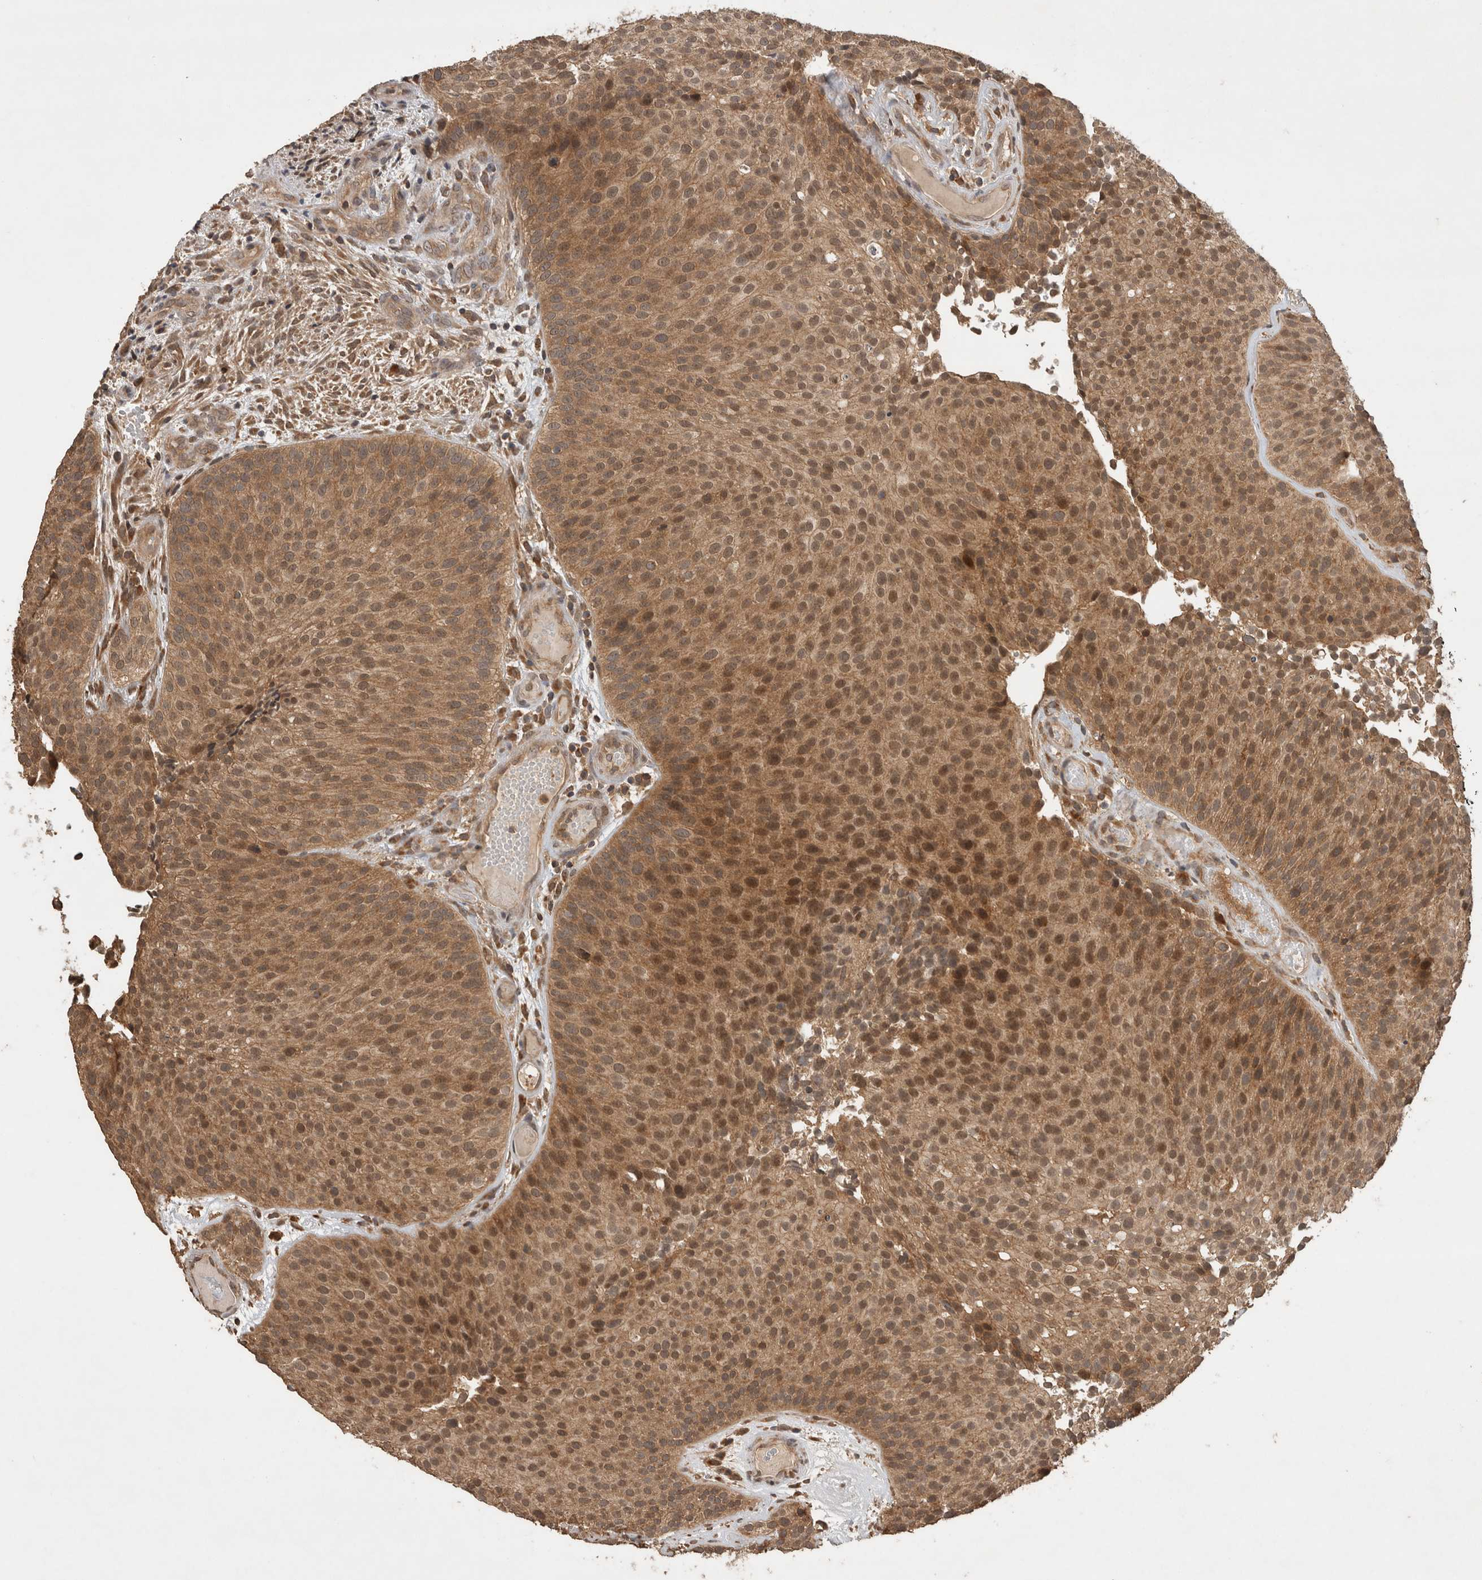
{"staining": {"intensity": "moderate", "quantity": ">75%", "location": "cytoplasmic/membranous,nuclear"}, "tissue": "urothelial cancer", "cell_type": "Tumor cells", "image_type": "cancer", "snomed": [{"axis": "morphology", "description": "Urothelial carcinoma, Low grade"}, {"axis": "topography", "description": "Urinary bladder"}], "caption": "IHC image of urothelial carcinoma (low-grade) stained for a protein (brown), which shows medium levels of moderate cytoplasmic/membranous and nuclear positivity in about >75% of tumor cells.", "gene": "OTUD7B", "patient": {"sex": "male", "age": 86}}